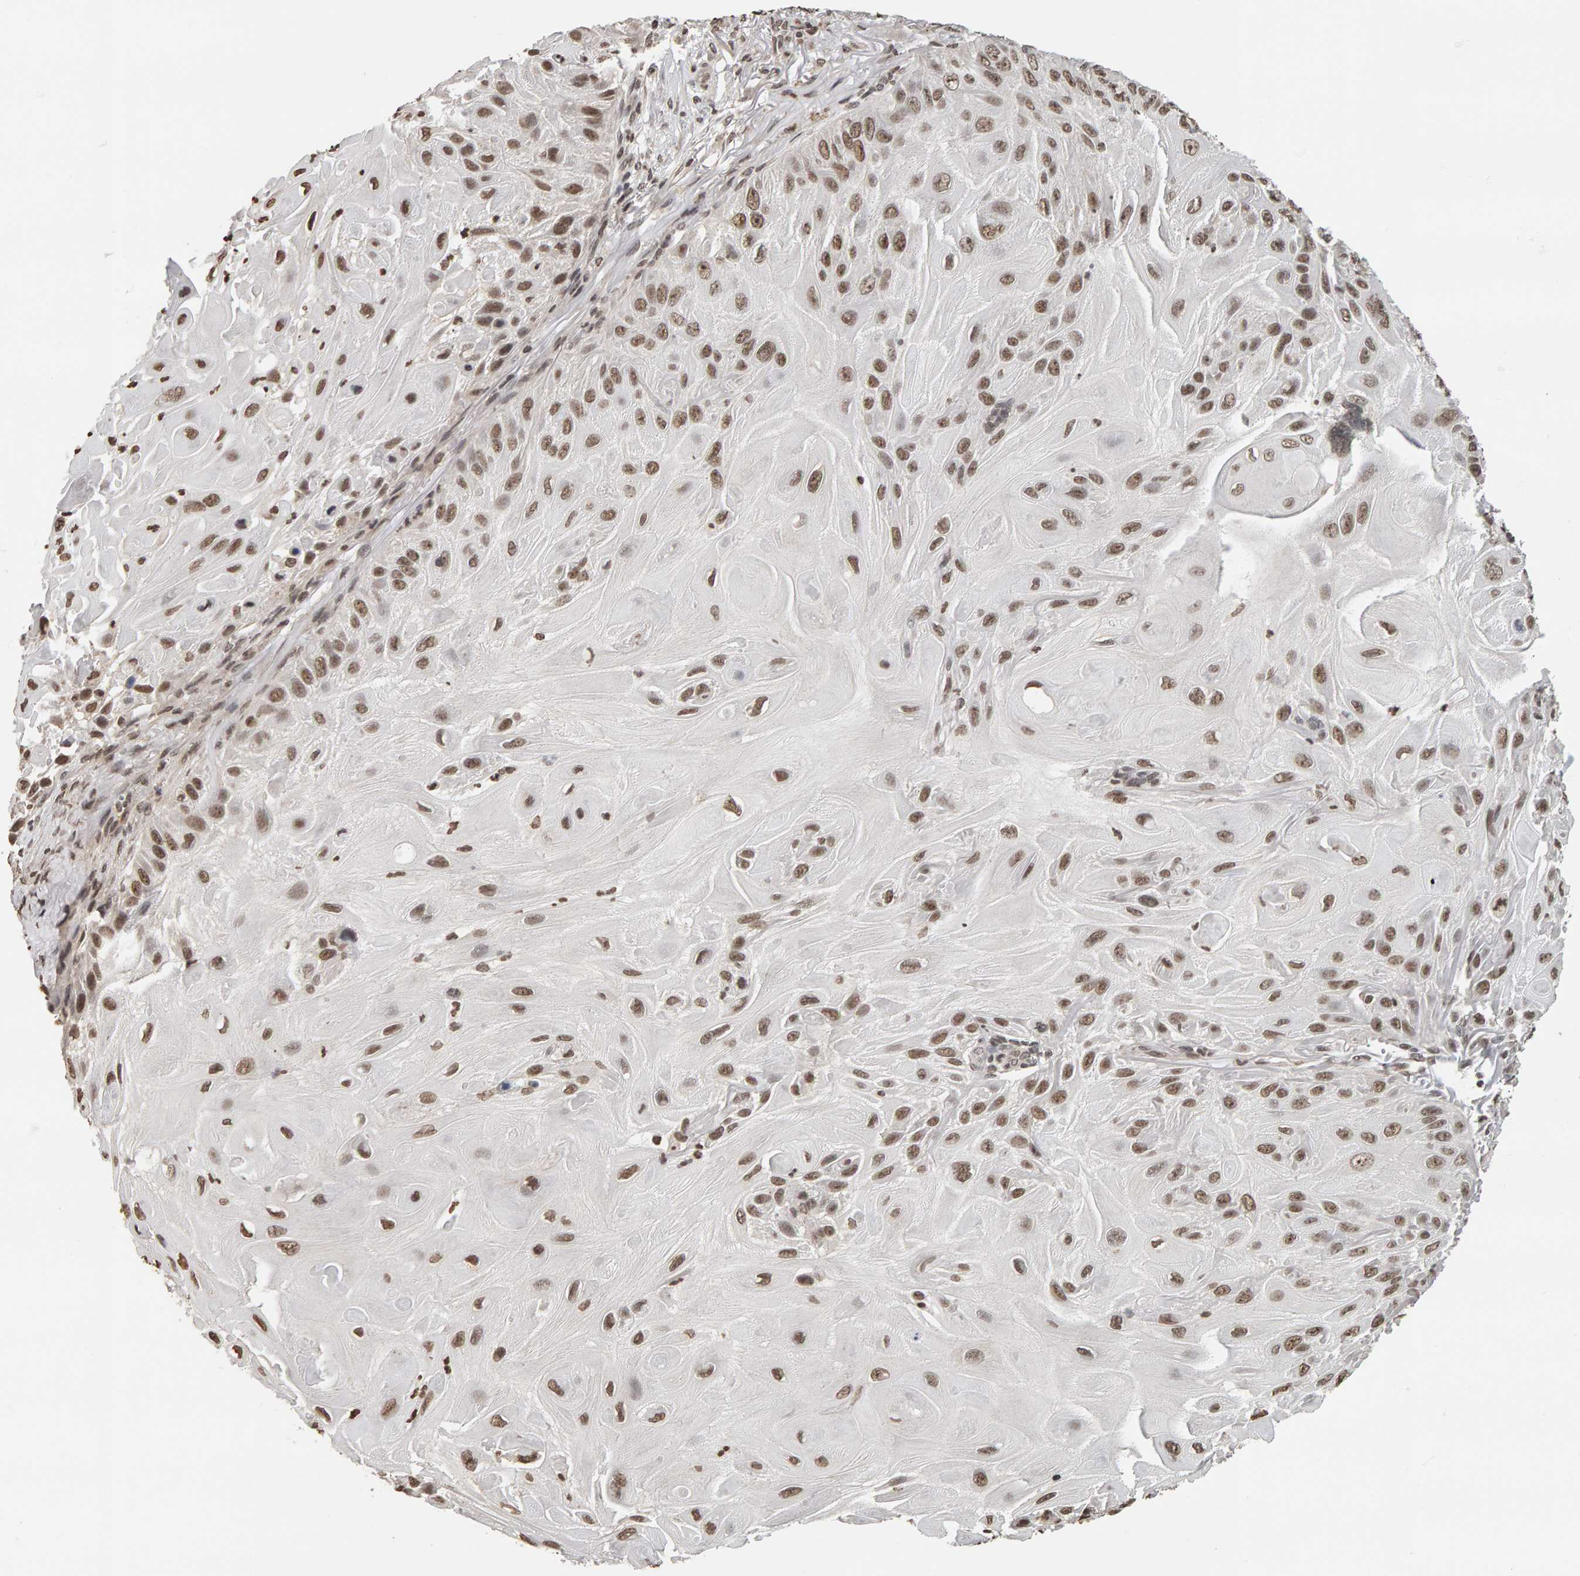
{"staining": {"intensity": "moderate", "quantity": ">75%", "location": "nuclear"}, "tissue": "skin cancer", "cell_type": "Tumor cells", "image_type": "cancer", "snomed": [{"axis": "morphology", "description": "Squamous cell carcinoma, NOS"}, {"axis": "topography", "description": "Skin"}], "caption": "Tumor cells show medium levels of moderate nuclear staining in approximately >75% of cells in human skin cancer (squamous cell carcinoma).", "gene": "AFF4", "patient": {"sex": "female", "age": 77}}